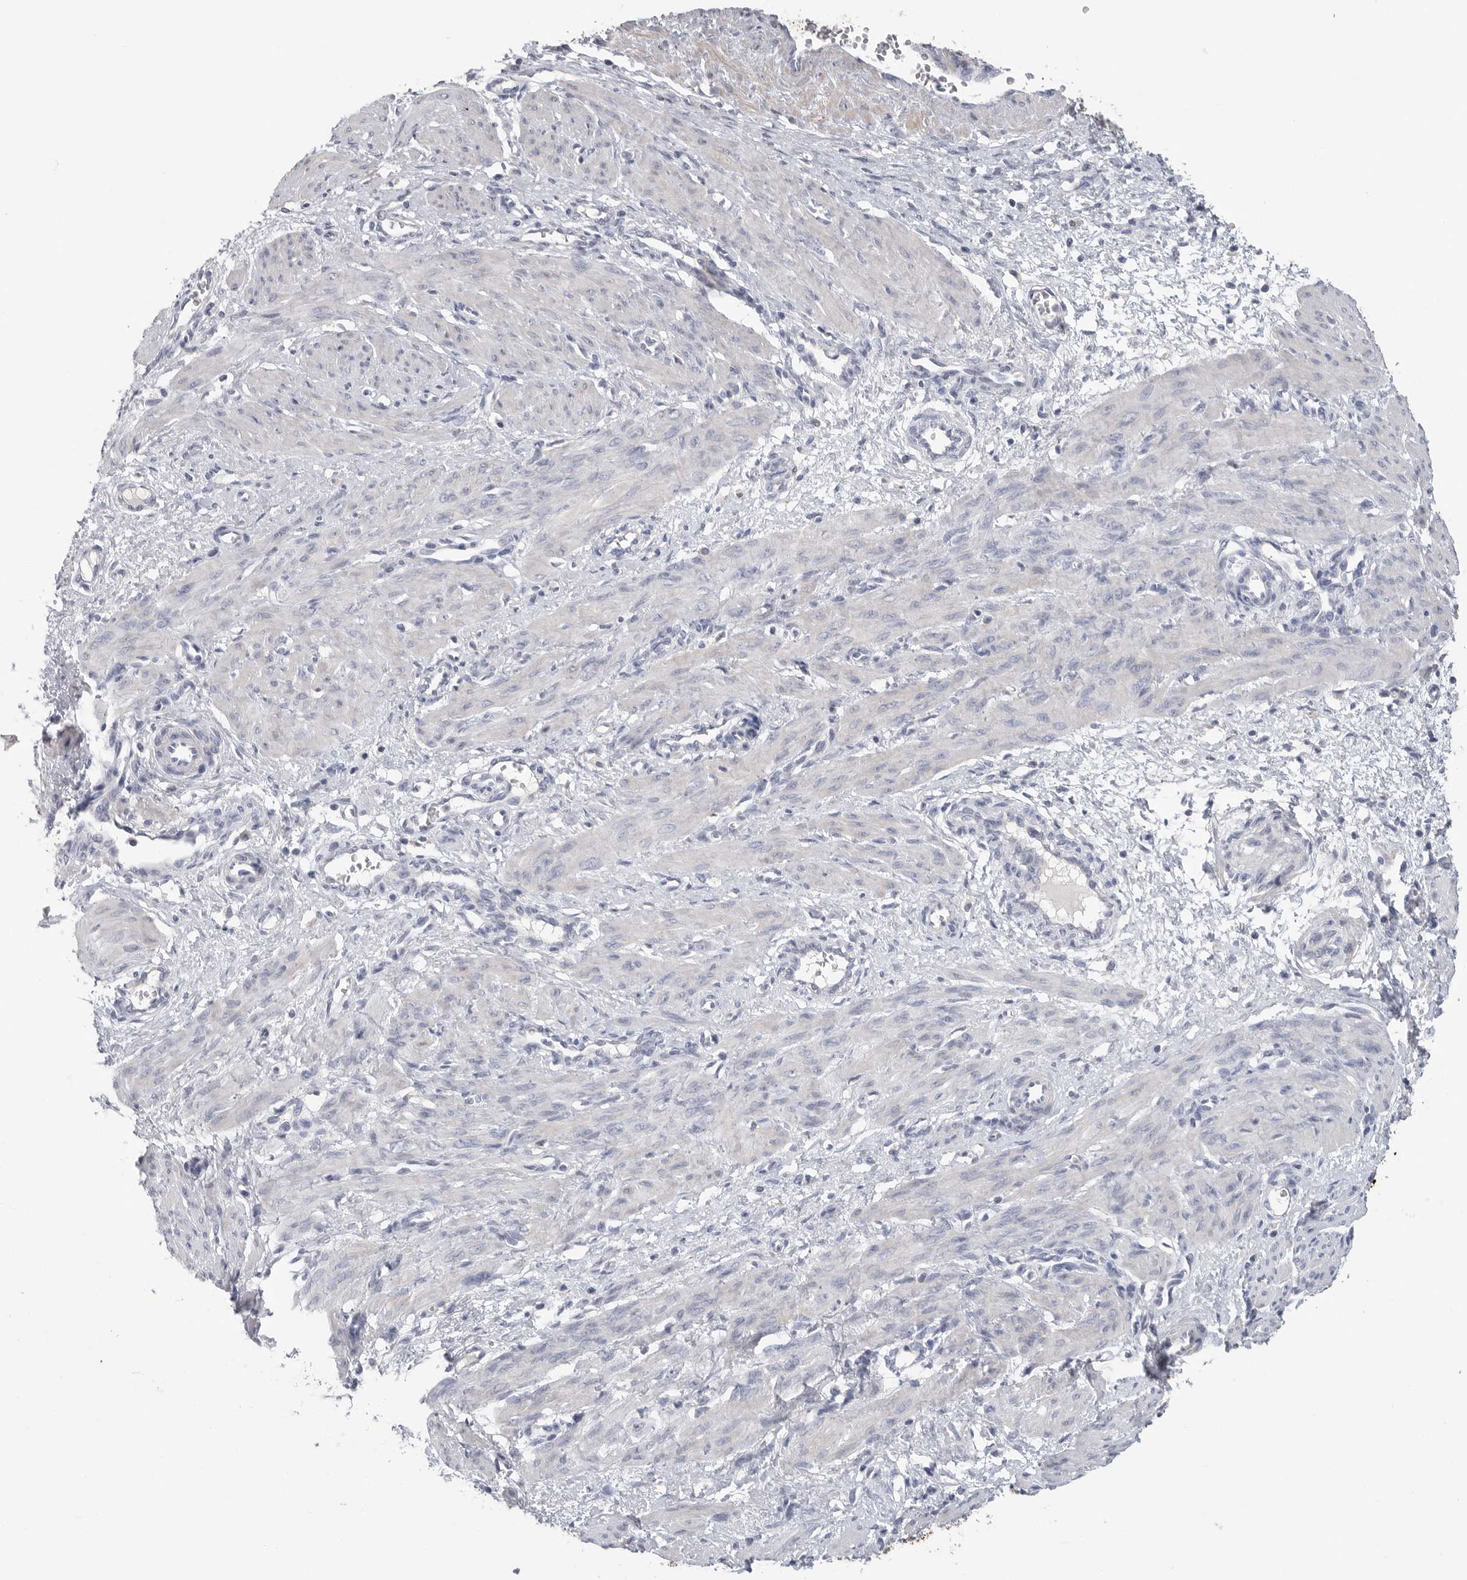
{"staining": {"intensity": "negative", "quantity": "none", "location": "none"}, "tissue": "smooth muscle", "cell_type": "Smooth muscle cells", "image_type": "normal", "snomed": [{"axis": "morphology", "description": "Normal tissue, NOS"}, {"axis": "topography", "description": "Endometrium"}], "caption": "Human smooth muscle stained for a protein using immunohistochemistry (IHC) reveals no expression in smooth muscle cells.", "gene": "CAMK2B", "patient": {"sex": "female", "age": 33}}